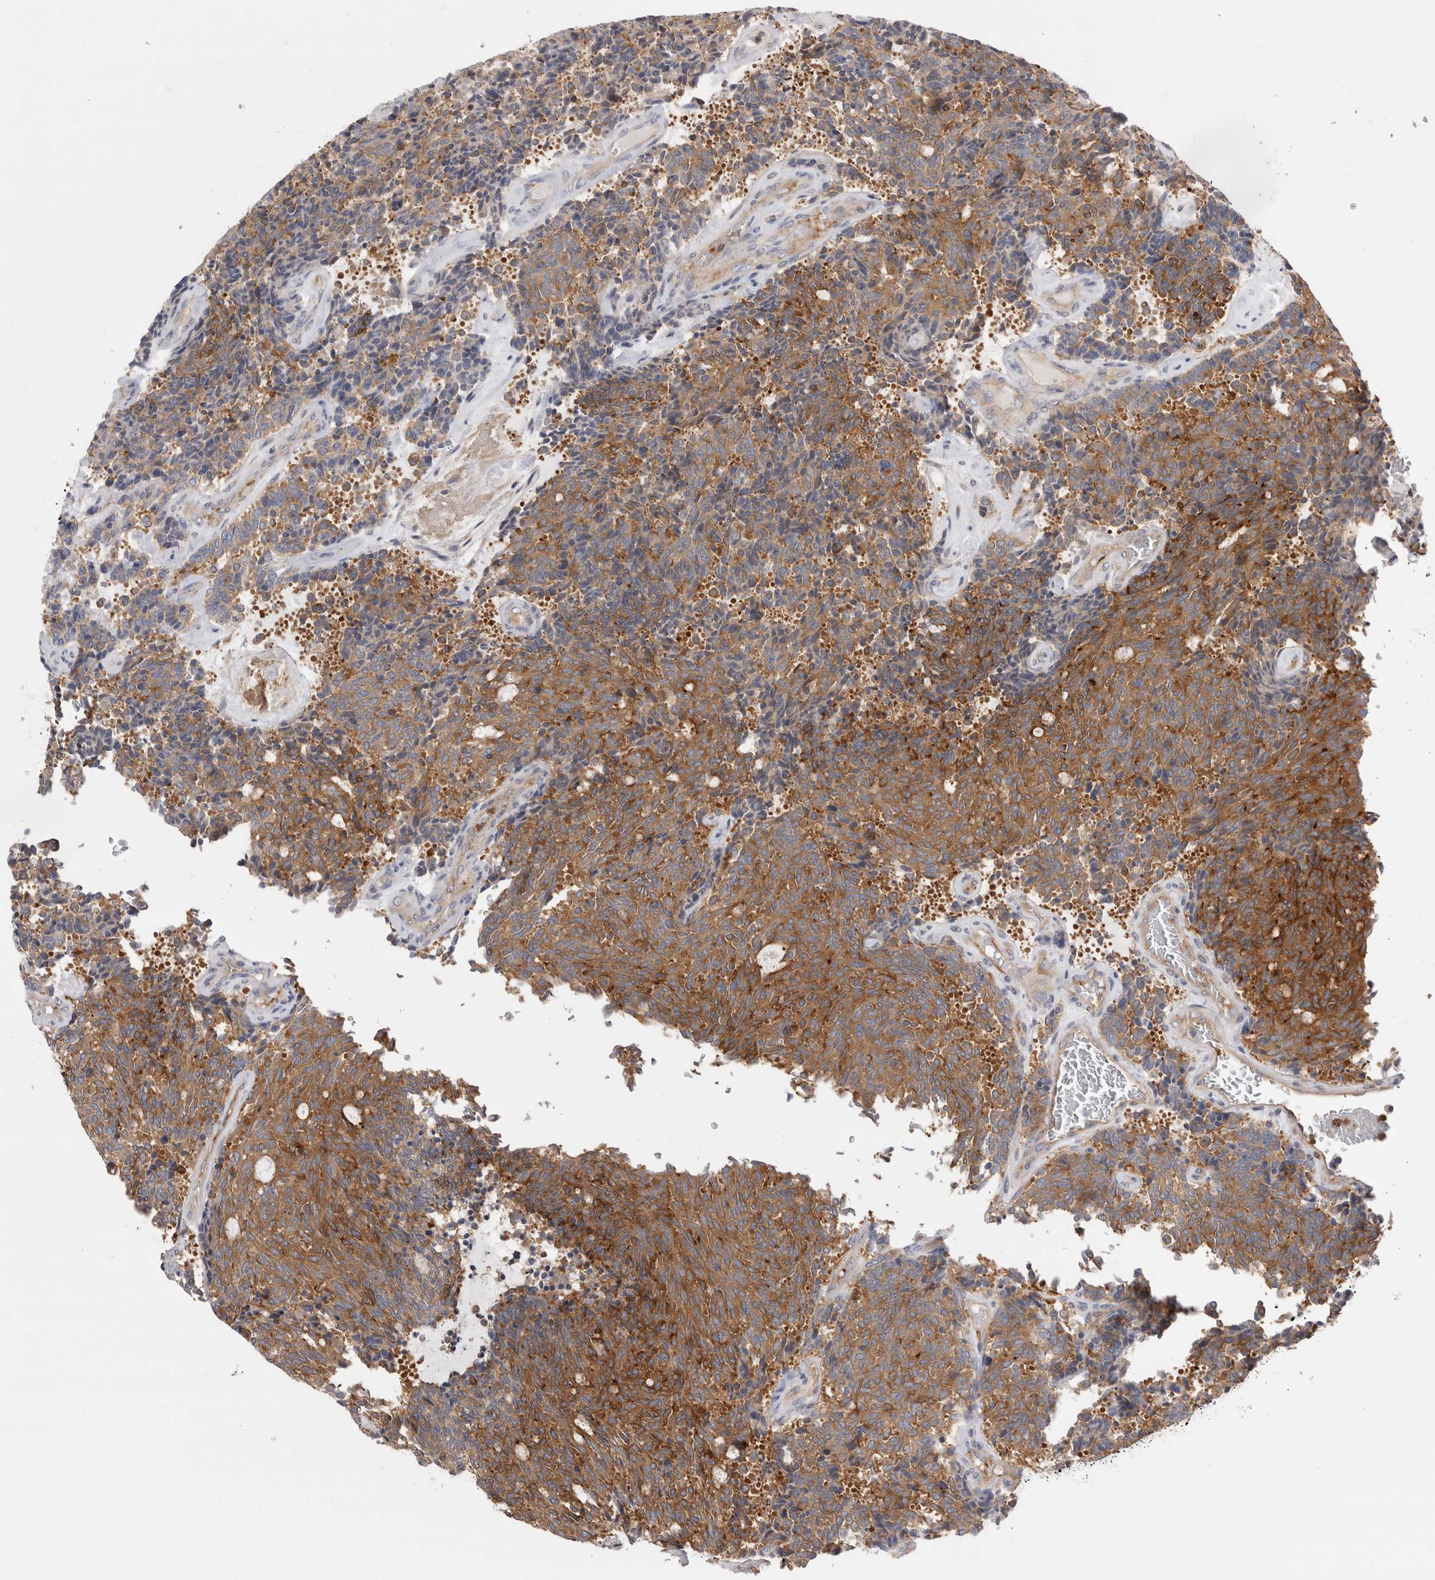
{"staining": {"intensity": "moderate", "quantity": ">75%", "location": "cytoplasmic/membranous"}, "tissue": "carcinoid", "cell_type": "Tumor cells", "image_type": "cancer", "snomed": [{"axis": "morphology", "description": "Carcinoid, malignant, NOS"}, {"axis": "topography", "description": "Pancreas"}], "caption": "The image displays immunohistochemical staining of carcinoid. There is moderate cytoplasmic/membranous staining is appreciated in approximately >75% of tumor cells.", "gene": "RAB11FIP1", "patient": {"sex": "female", "age": 54}}